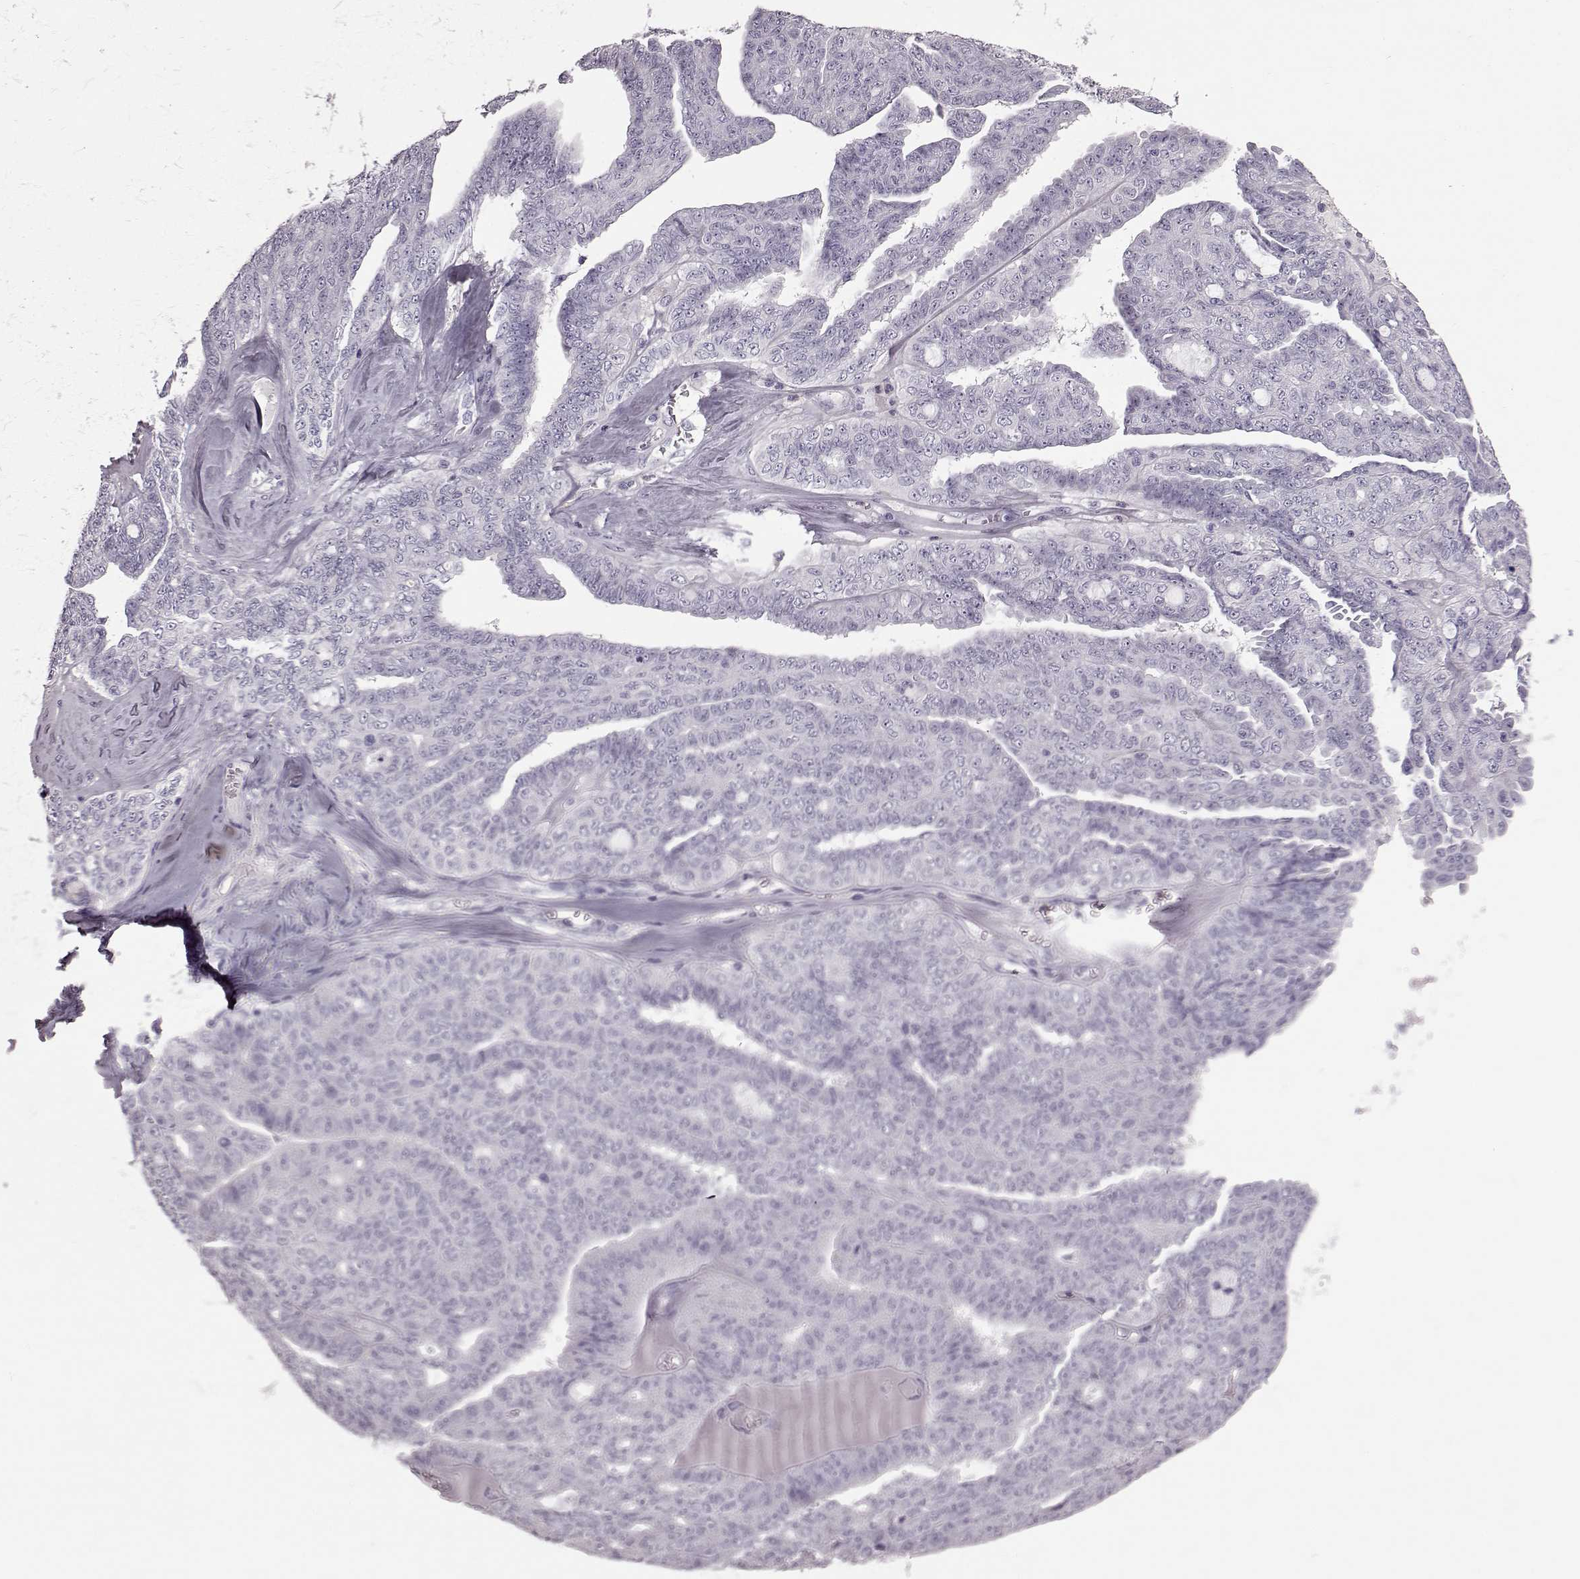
{"staining": {"intensity": "negative", "quantity": "none", "location": "none"}, "tissue": "ovarian cancer", "cell_type": "Tumor cells", "image_type": "cancer", "snomed": [{"axis": "morphology", "description": "Cystadenocarcinoma, serous, NOS"}, {"axis": "topography", "description": "Ovary"}], "caption": "Immunohistochemical staining of ovarian cancer (serous cystadenocarcinoma) displays no significant staining in tumor cells.", "gene": "FUT4", "patient": {"sex": "female", "age": 71}}